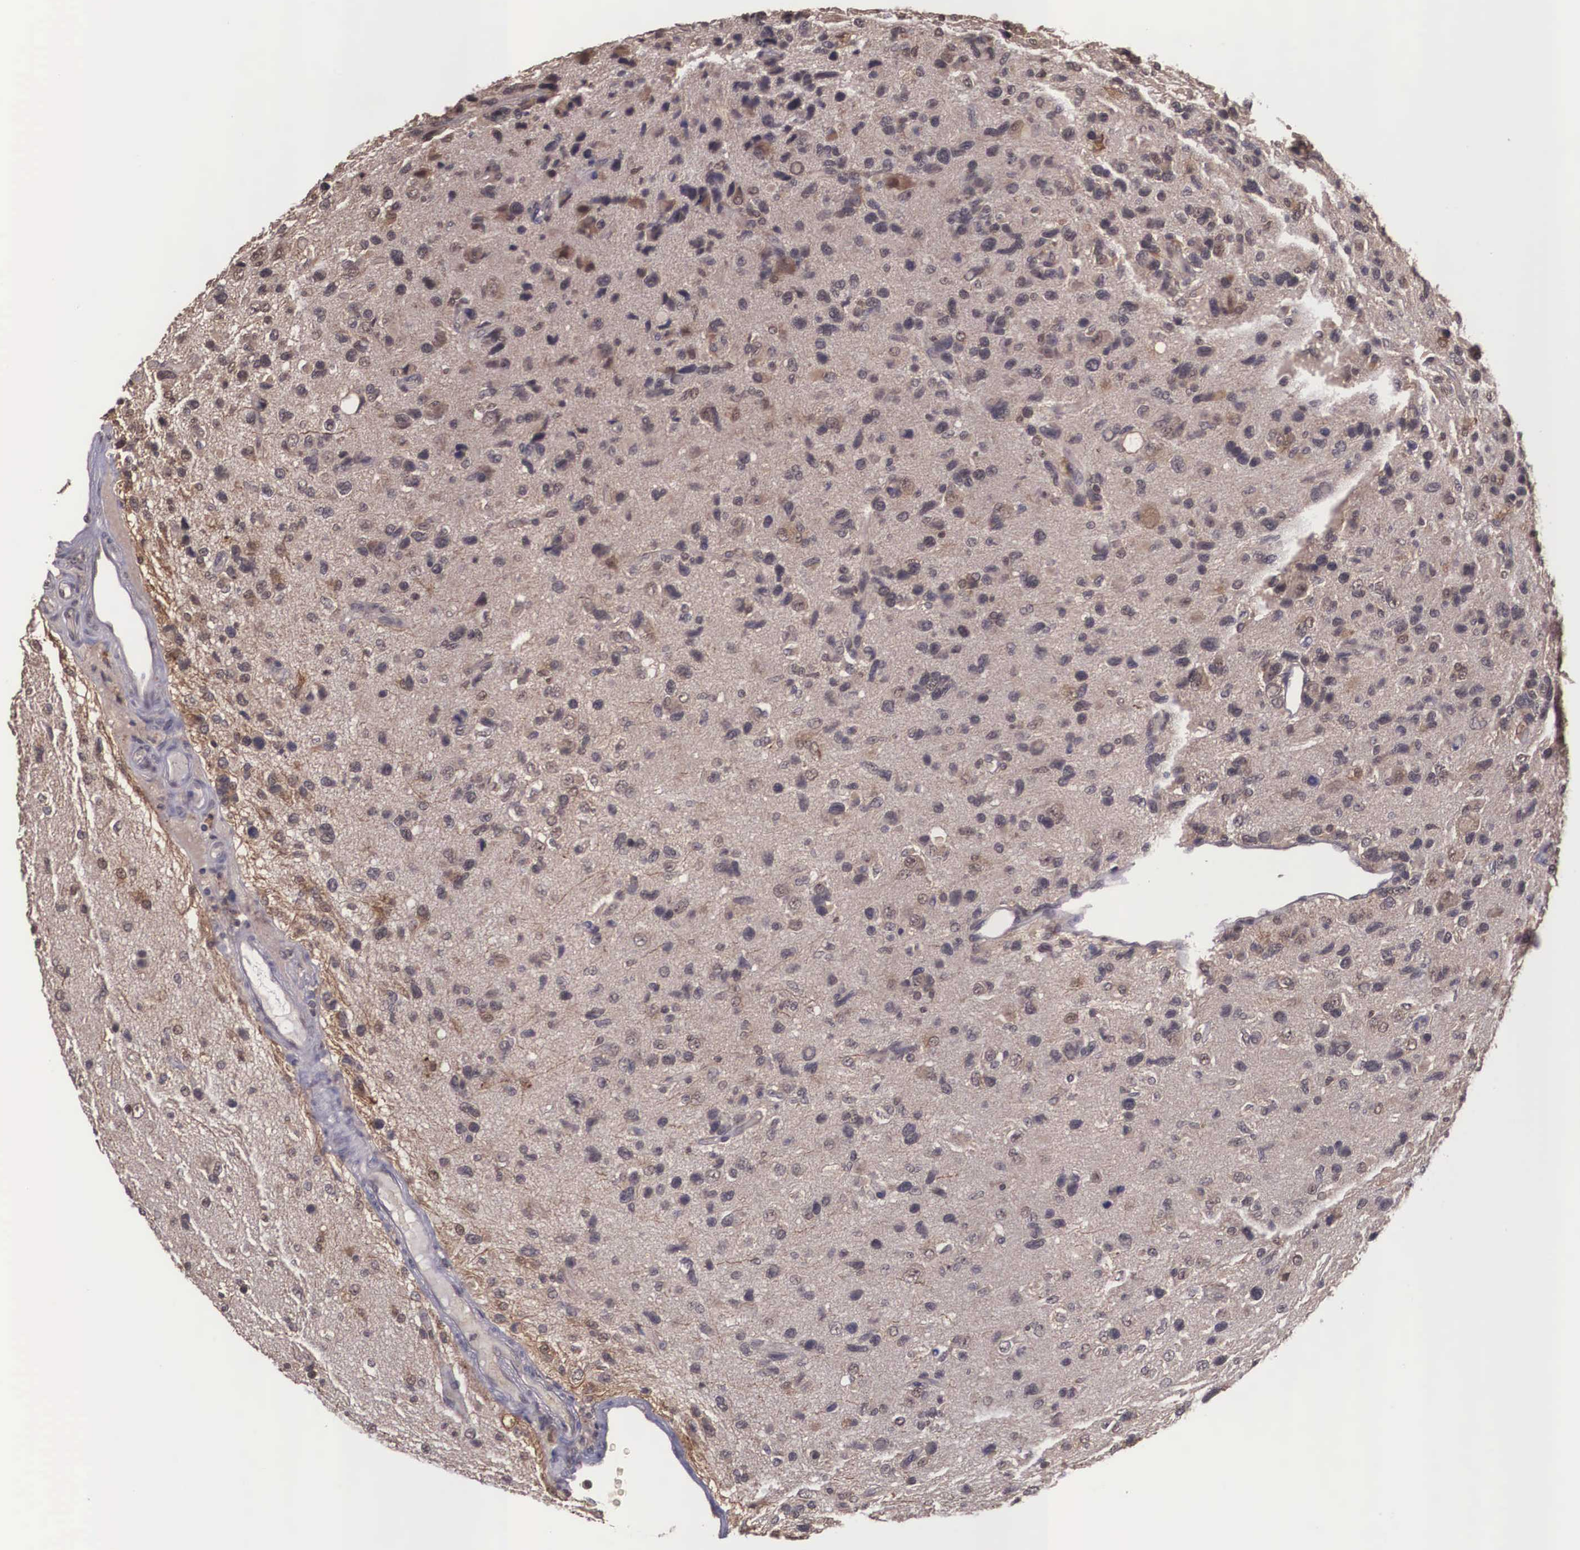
{"staining": {"intensity": "weak", "quantity": ">75%", "location": "cytoplasmic/membranous"}, "tissue": "glioma", "cell_type": "Tumor cells", "image_type": "cancer", "snomed": [{"axis": "morphology", "description": "Glioma, malignant, High grade"}, {"axis": "topography", "description": "Brain"}], "caption": "Glioma stained with DAB (3,3'-diaminobenzidine) immunohistochemistry exhibits low levels of weak cytoplasmic/membranous expression in approximately >75% of tumor cells. Nuclei are stained in blue.", "gene": "VASH1", "patient": {"sex": "male", "age": 77}}